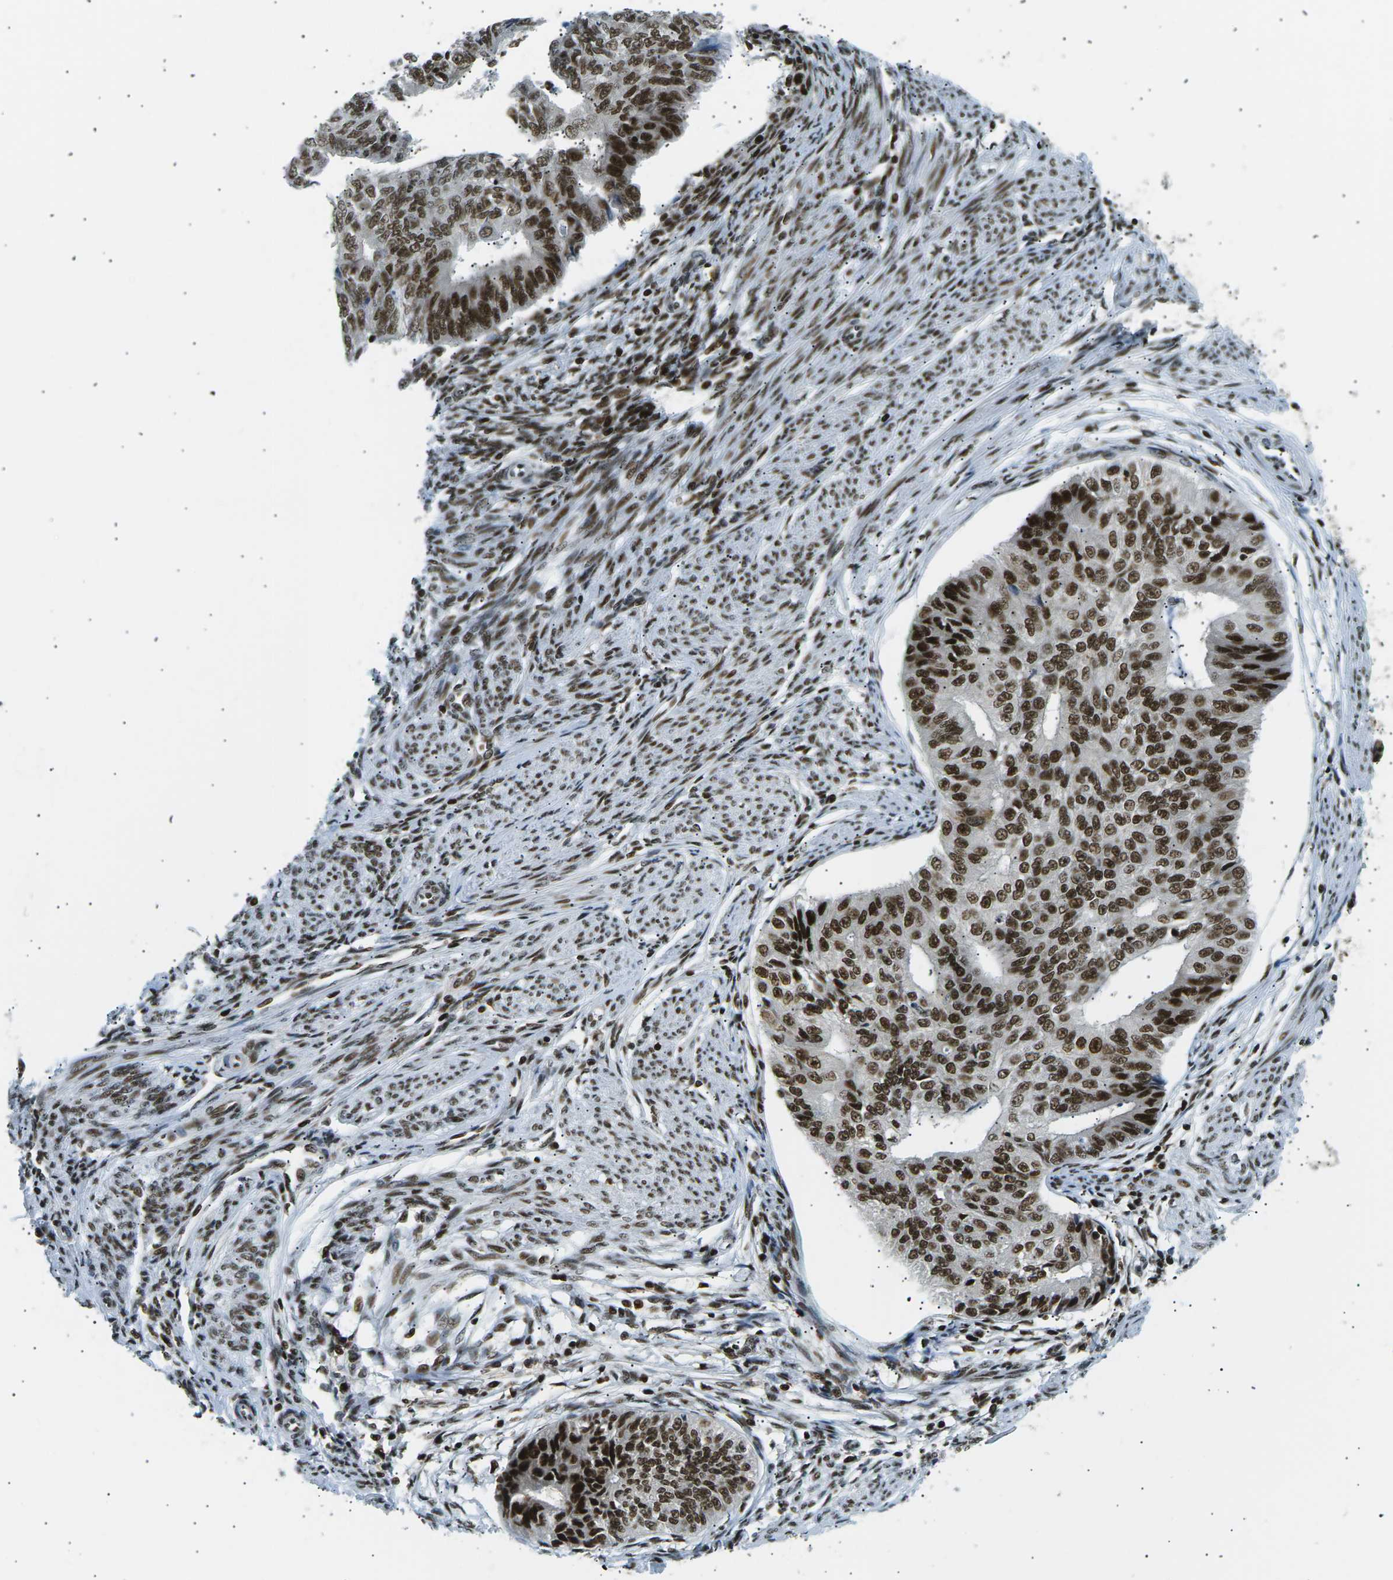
{"staining": {"intensity": "strong", "quantity": "25%-75%", "location": "nuclear"}, "tissue": "endometrial cancer", "cell_type": "Tumor cells", "image_type": "cancer", "snomed": [{"axis": "morphology", "description": "Adenocarcinoma, NOS"}, {"axis": "topography", "description": "Endometrium"}], "caption": "Protein expression analysis of endometrial cancer exhibits strong nuclear positivity in about 25%-75% of tumor cells. The staining was performed using DAB (3,3'-diaminobenzidine) to visualize the protein expression in brown, while the nuclei were stained in blue with hematoxylin (Magnification: 20x).", "gene": "RPA2", "patient": {"sex": "female", "age": 32}}